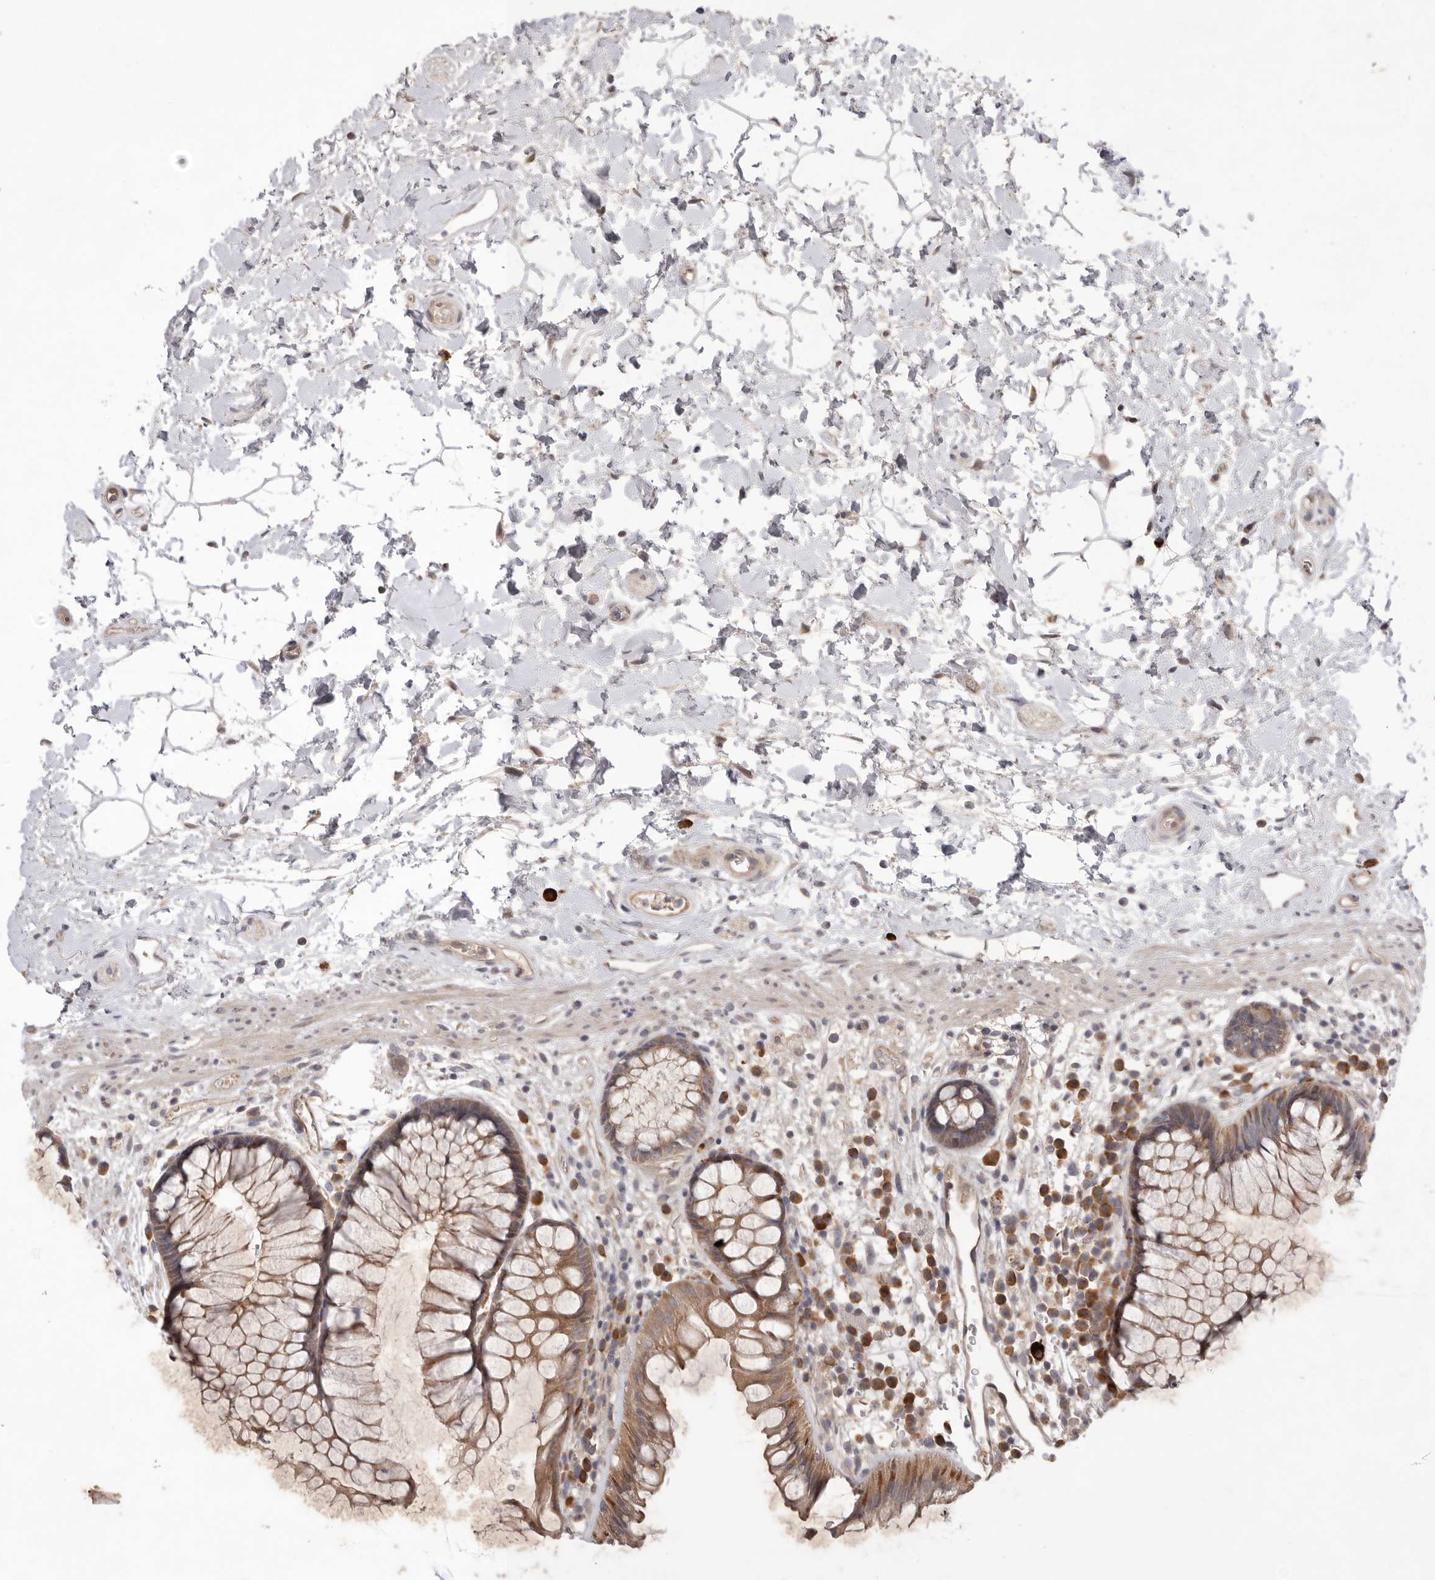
{"staining": {"intensity": "moderate", "quantity": ">75%", "location": "cytoplasmic/membranous"}, "tissue": "rectum", "cell_type": "Glandular cells", "image_type": "normal", "snomed": [{"axis": "morphology", "description": "Normal tissue, NOS"}, {"axis": "topography", "description": "Rectum"}], "caption": "Normal rectum displays moderate cytoplasmic/membranous expression in approximately >75% of glandular cells The protein is stained brown, and the nuclei are stained in blue (DAB IHC with brightfield microscopy, high magnification)..", "gene": "NRCAM", "patient": {"sex": "male", "age": 51}}